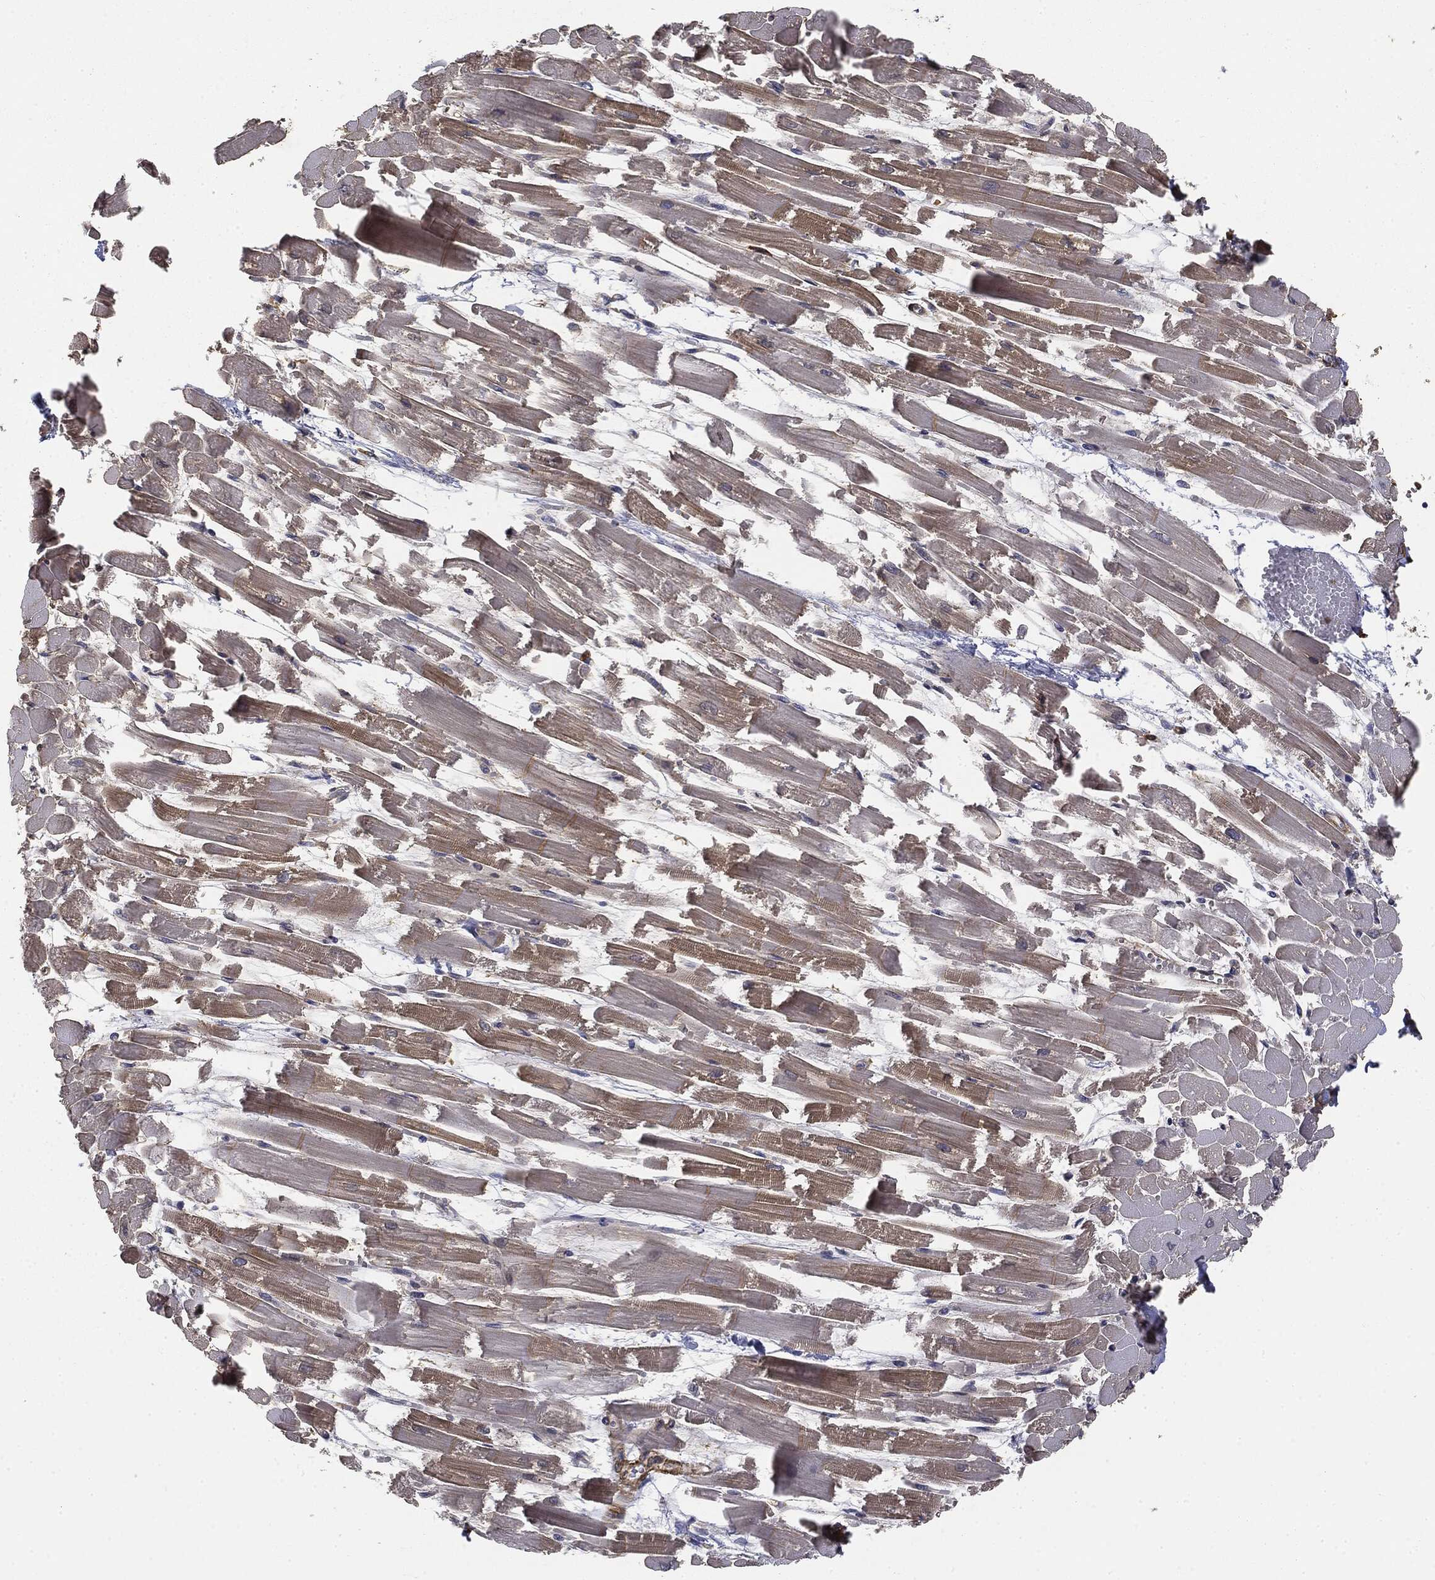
{"staining": {"intensity": "moderate", "quantity": "25%-75%", "location": "cytoplasmic/membranous"}, "tissue": "heart muscle", "cell_type": "Cardiomyocytes", "image_type": "normal", "snomed": [{"axis": "morphology", "description": "Normal tissue, NOS"}, {"axis": "topography", "description": "Heart"}], "caption": "Heart muscle stained with IHC reveals moderate cytoplasmic/membranous expression in approximately 25%-75% of cardiomyocytes. (DAB (3,3'-diaminobenzidine) IHC with brightfield microscopy, high magnification).", "gene": "WDR1", "patient": {"sex": "female", "age": 52}}